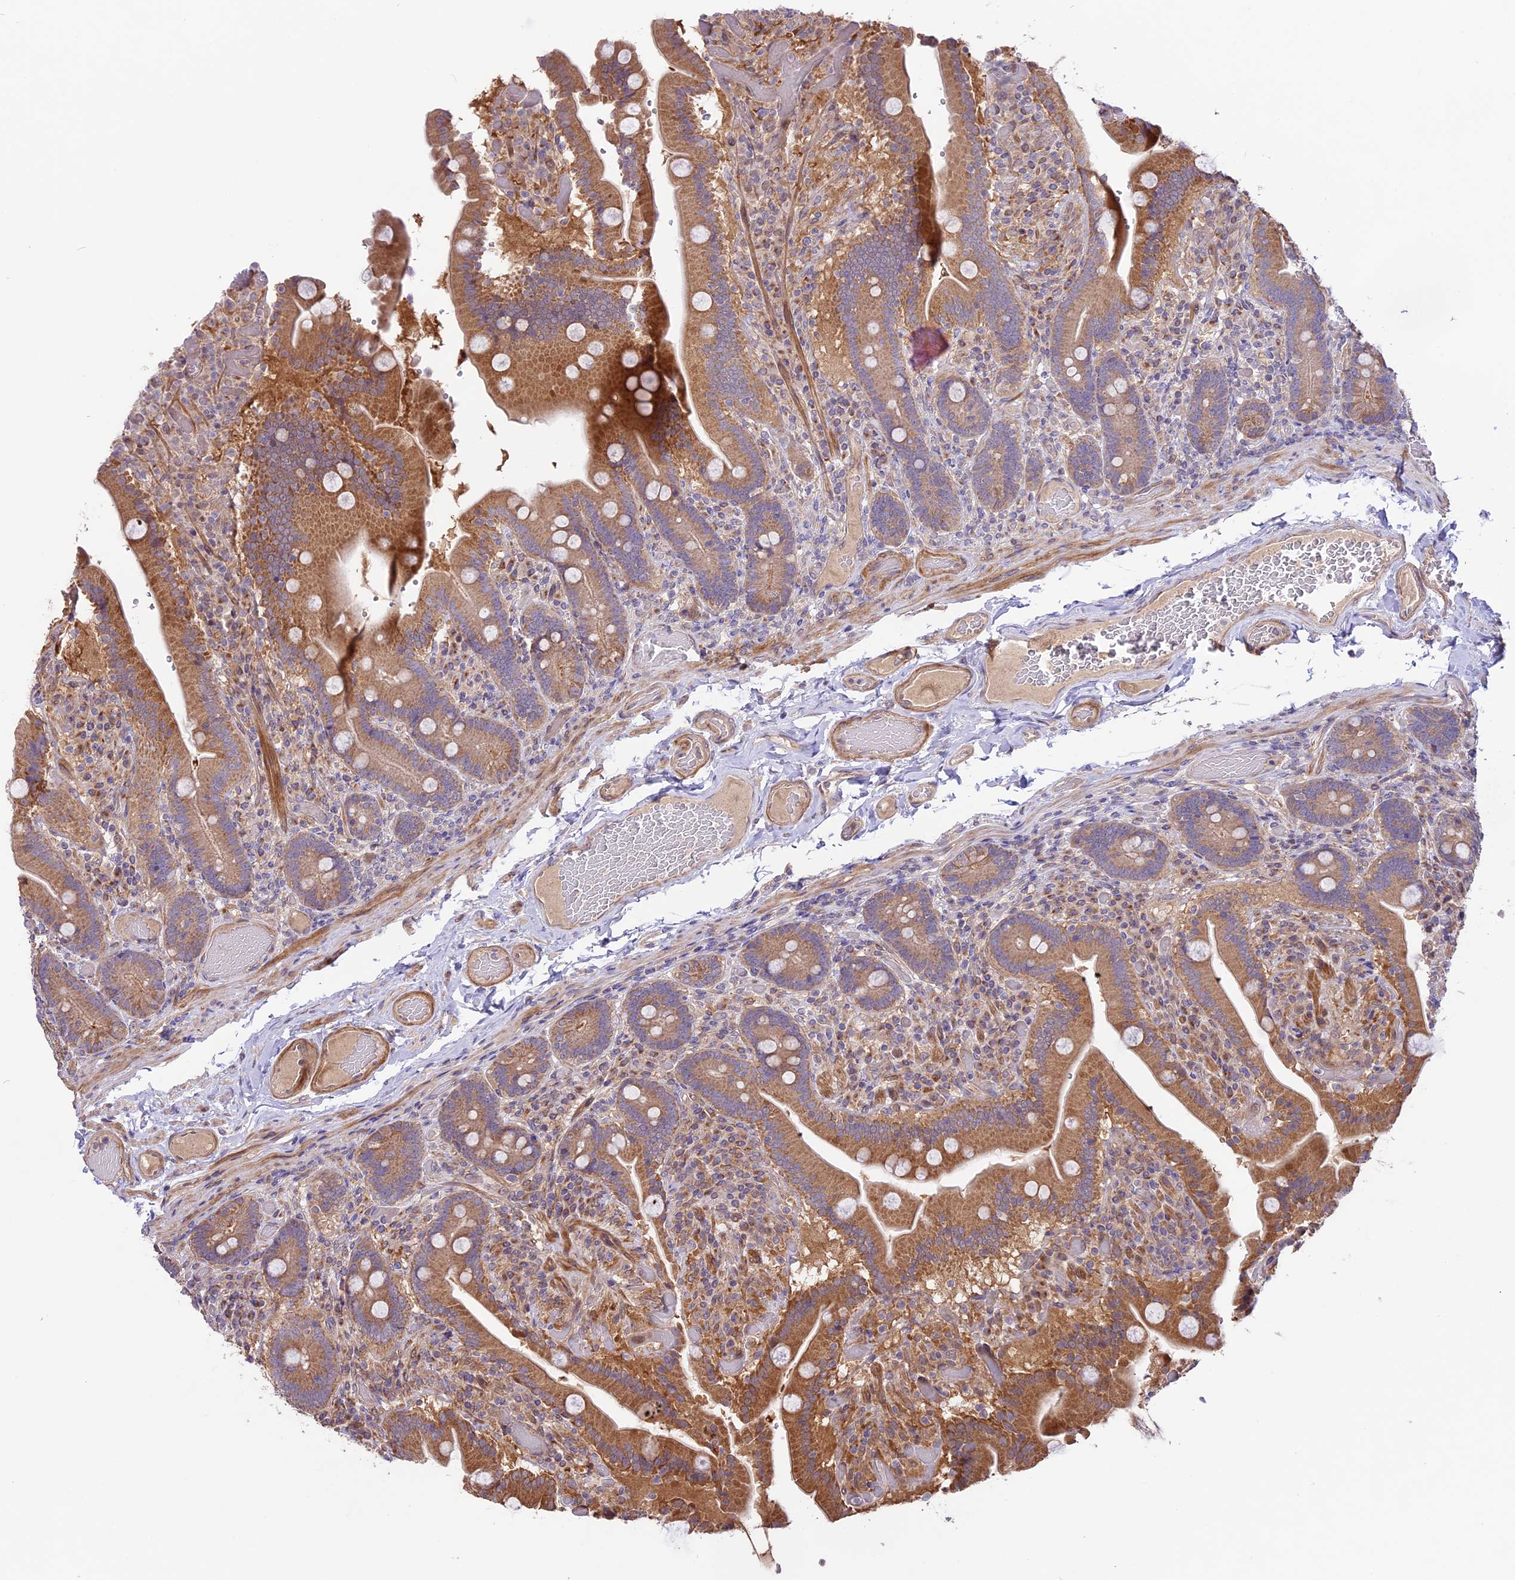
{"staining": {"intensity": "moderate", "quantity": ">75%", "location": "cytoplasmic/membranous"}, "tissue": "duodenum", "cell_type": "Glandular cells", "image_type": "normal", "snomed": [{"axis": "morphology", "description": "Normal tissue, NOS"}, {"axis": "topography", "description": "Duodenum"}], "caption": "Protein staining exhibits moderate cytoplasmic/membranous expression in about >75% of glandular cells in unremarkable duodenum.", "gene": "COG8", "patient": {"sex": "female", "age": 62}}